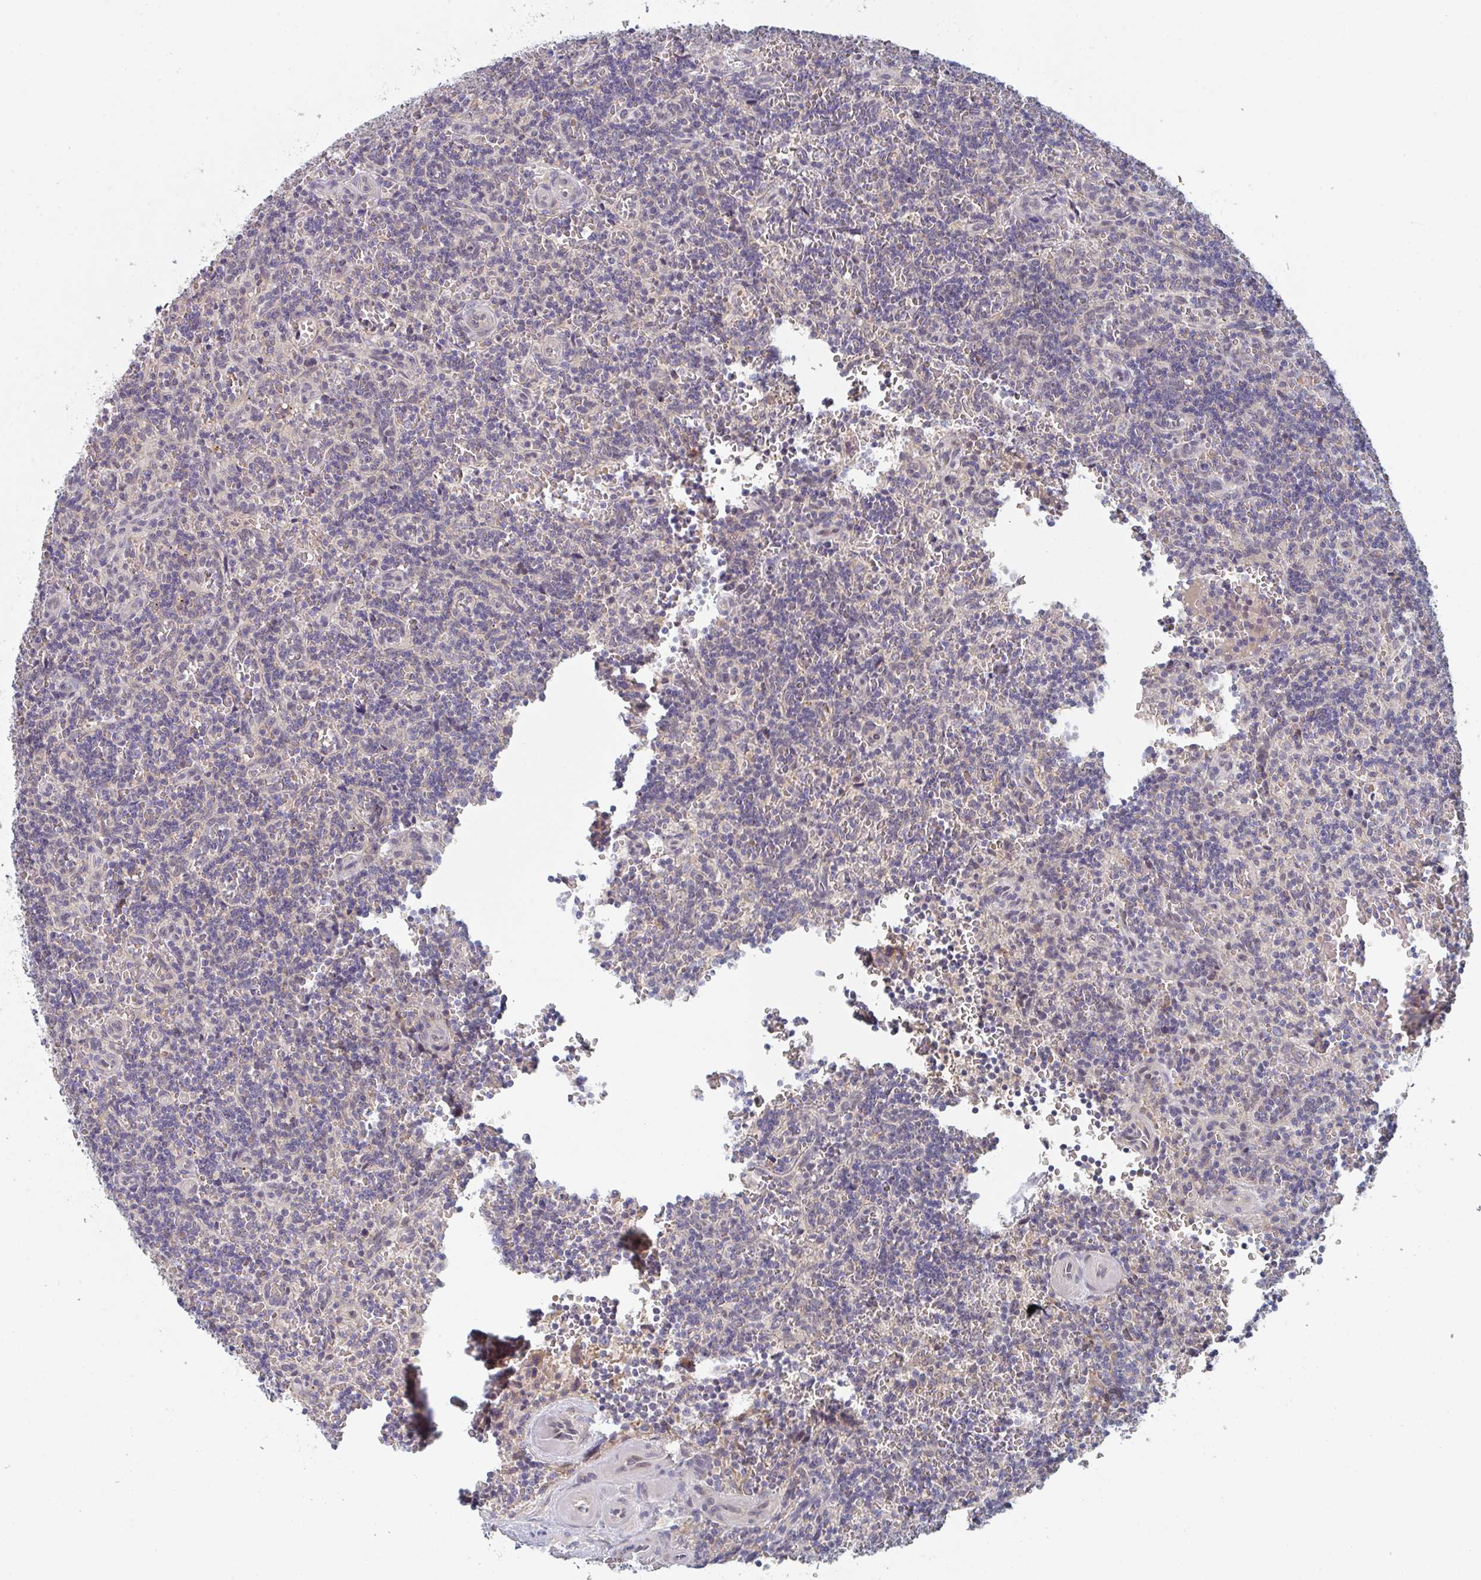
{"staining": {"intensity": "negative", "quantity": "none", "location": "none"}, "tissue": "lymphoma", "cell_type": "Tumor cells", "image_type": "cancer", "snomed": [{"axis": "morphology", "description": "Malignant lymphoma, non-Hodgkin's type, Low grade"}, {"axis": "topography", "description": "Spleen"}], "caption": "Immunohistochemistry of lymphoma displays no expression in tumor cells.", "gene": "ELOVL1", "patient": {"sex": "male", "age": 73}}